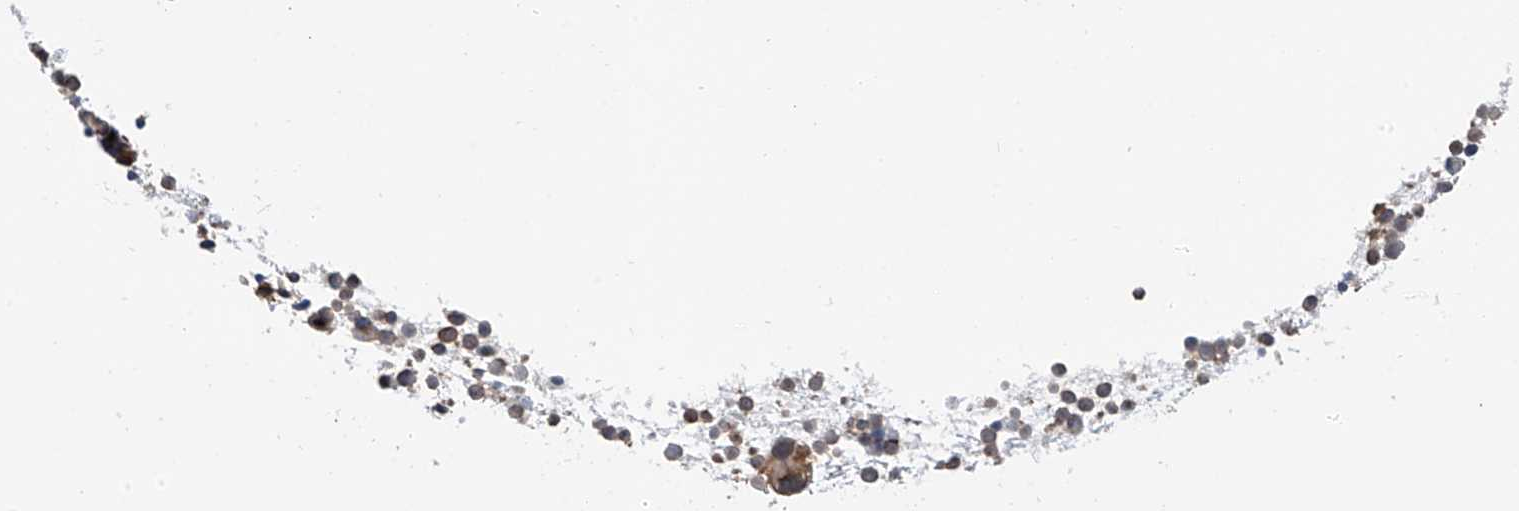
{"staining": {"intensity": "strong", "quantity": "25%-75%", "location": "cytoplasmic/membranous"}, "tissue": "bone marrow", "cell_type": "Hematopoietic cells", "image_type": "normal", "snomed": [{"axis": "morphology", "description": "Normal tissue, NOS"}, {"axis": "topography", "description": "Bone marrow"}], "caption": "An immunohistochemistry (IHC) photomicrograph of benign tissue is shown. Protein staining in brown shows strong cytoplasmic/membranous positivity in bone marrow within hematopoietic cells.", "gene": "RPAIN", "patient": {"sex": "male", "age": 54}}